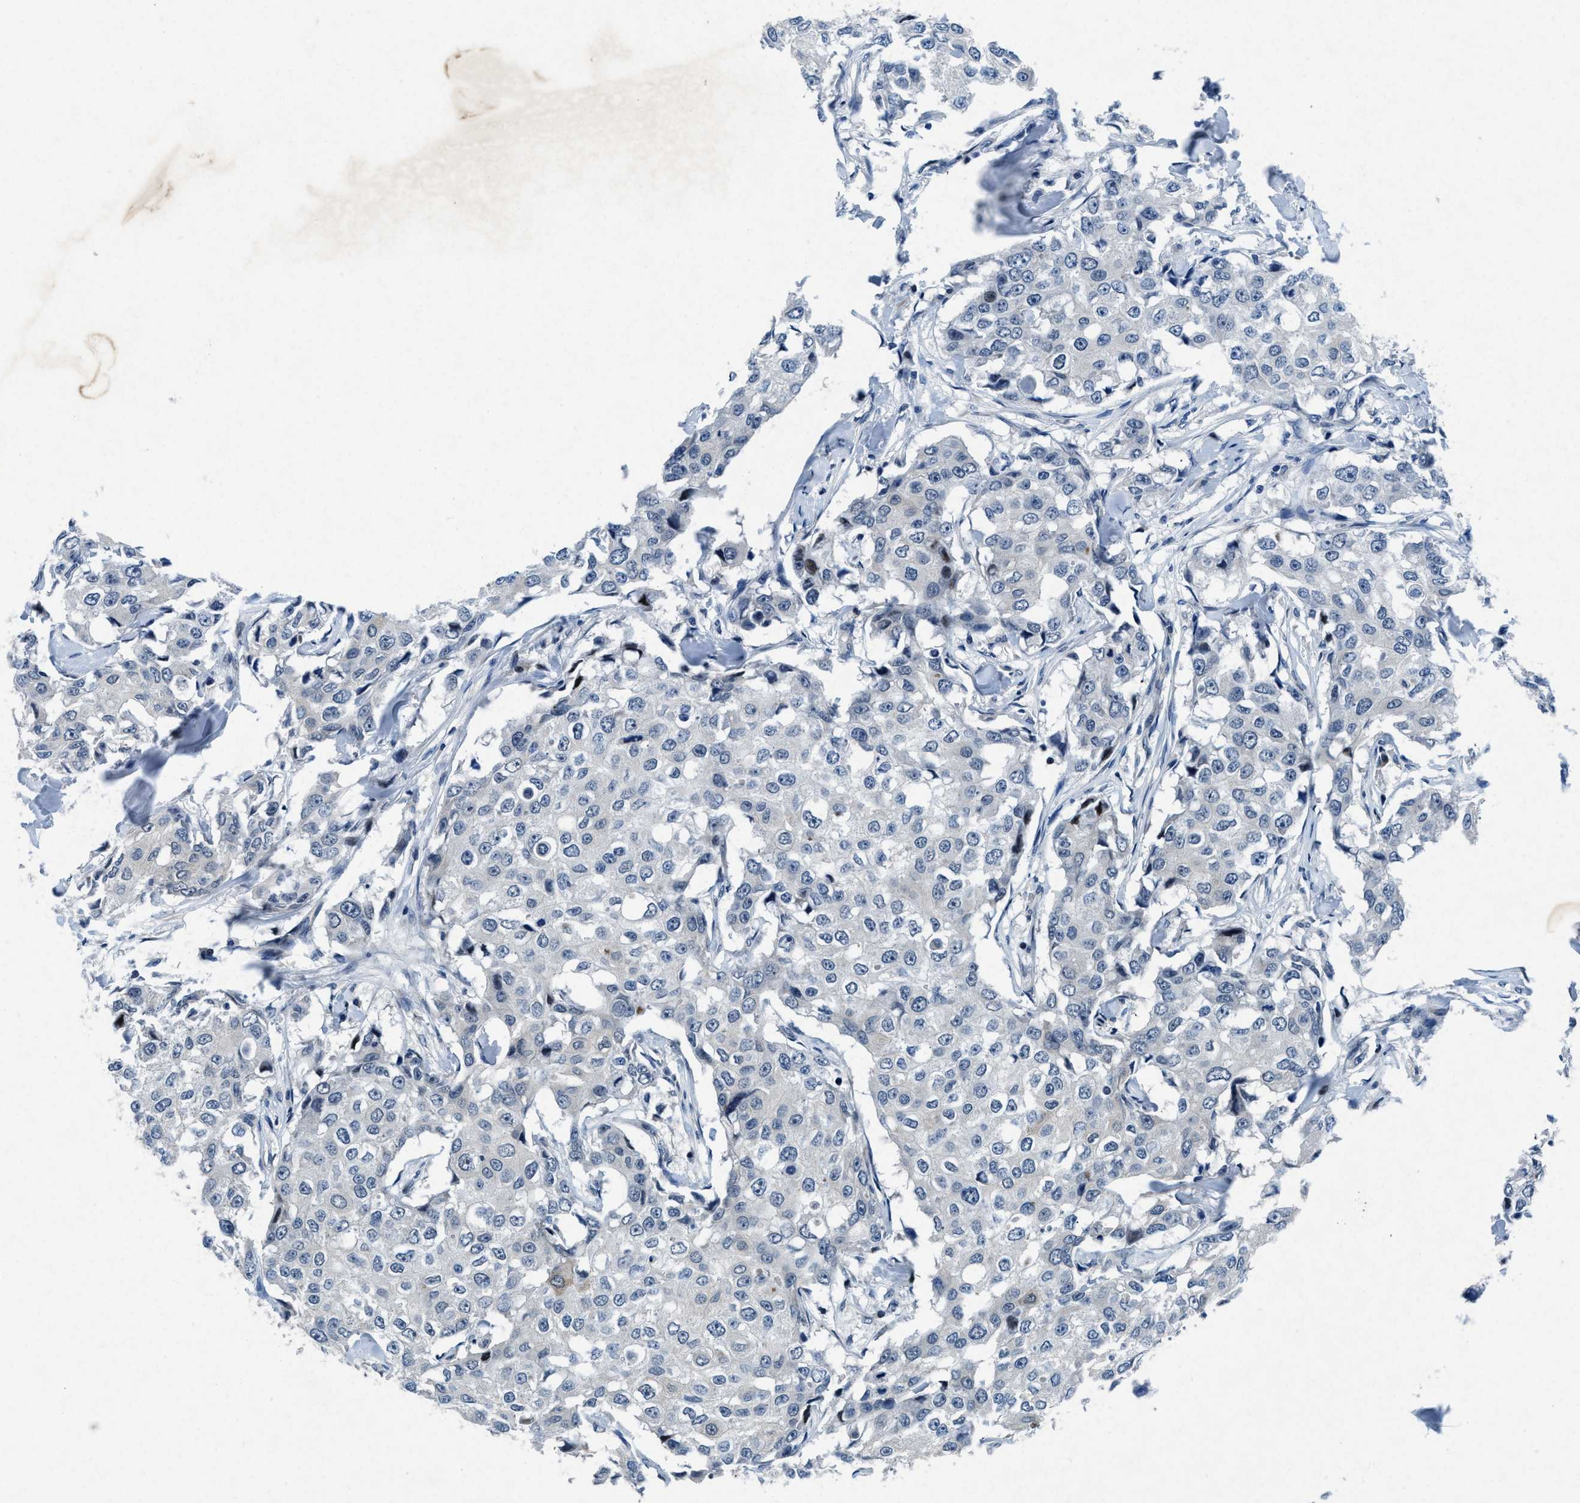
{"staining": {"intensity": "negative", "quantity": "none", "location": "none"}, "tissue": "breast cancer", "cell_type": "Tumor cells", "image_type": "cancer", "snomed": [{"axis": "morphology", "description": "Duct carcinoma"}, {"axis": "topography", "description": "Breast"}], "caption": "Intraductal carcinoma (breast) was stained to show a protein in brown. There is no significant expression in tumor cells. (Brightfield microscopy of DAB immunohistochemistry at high magnification).", "gene": "PHLDA1", "patient": {"sex": "female", "age": 27}}